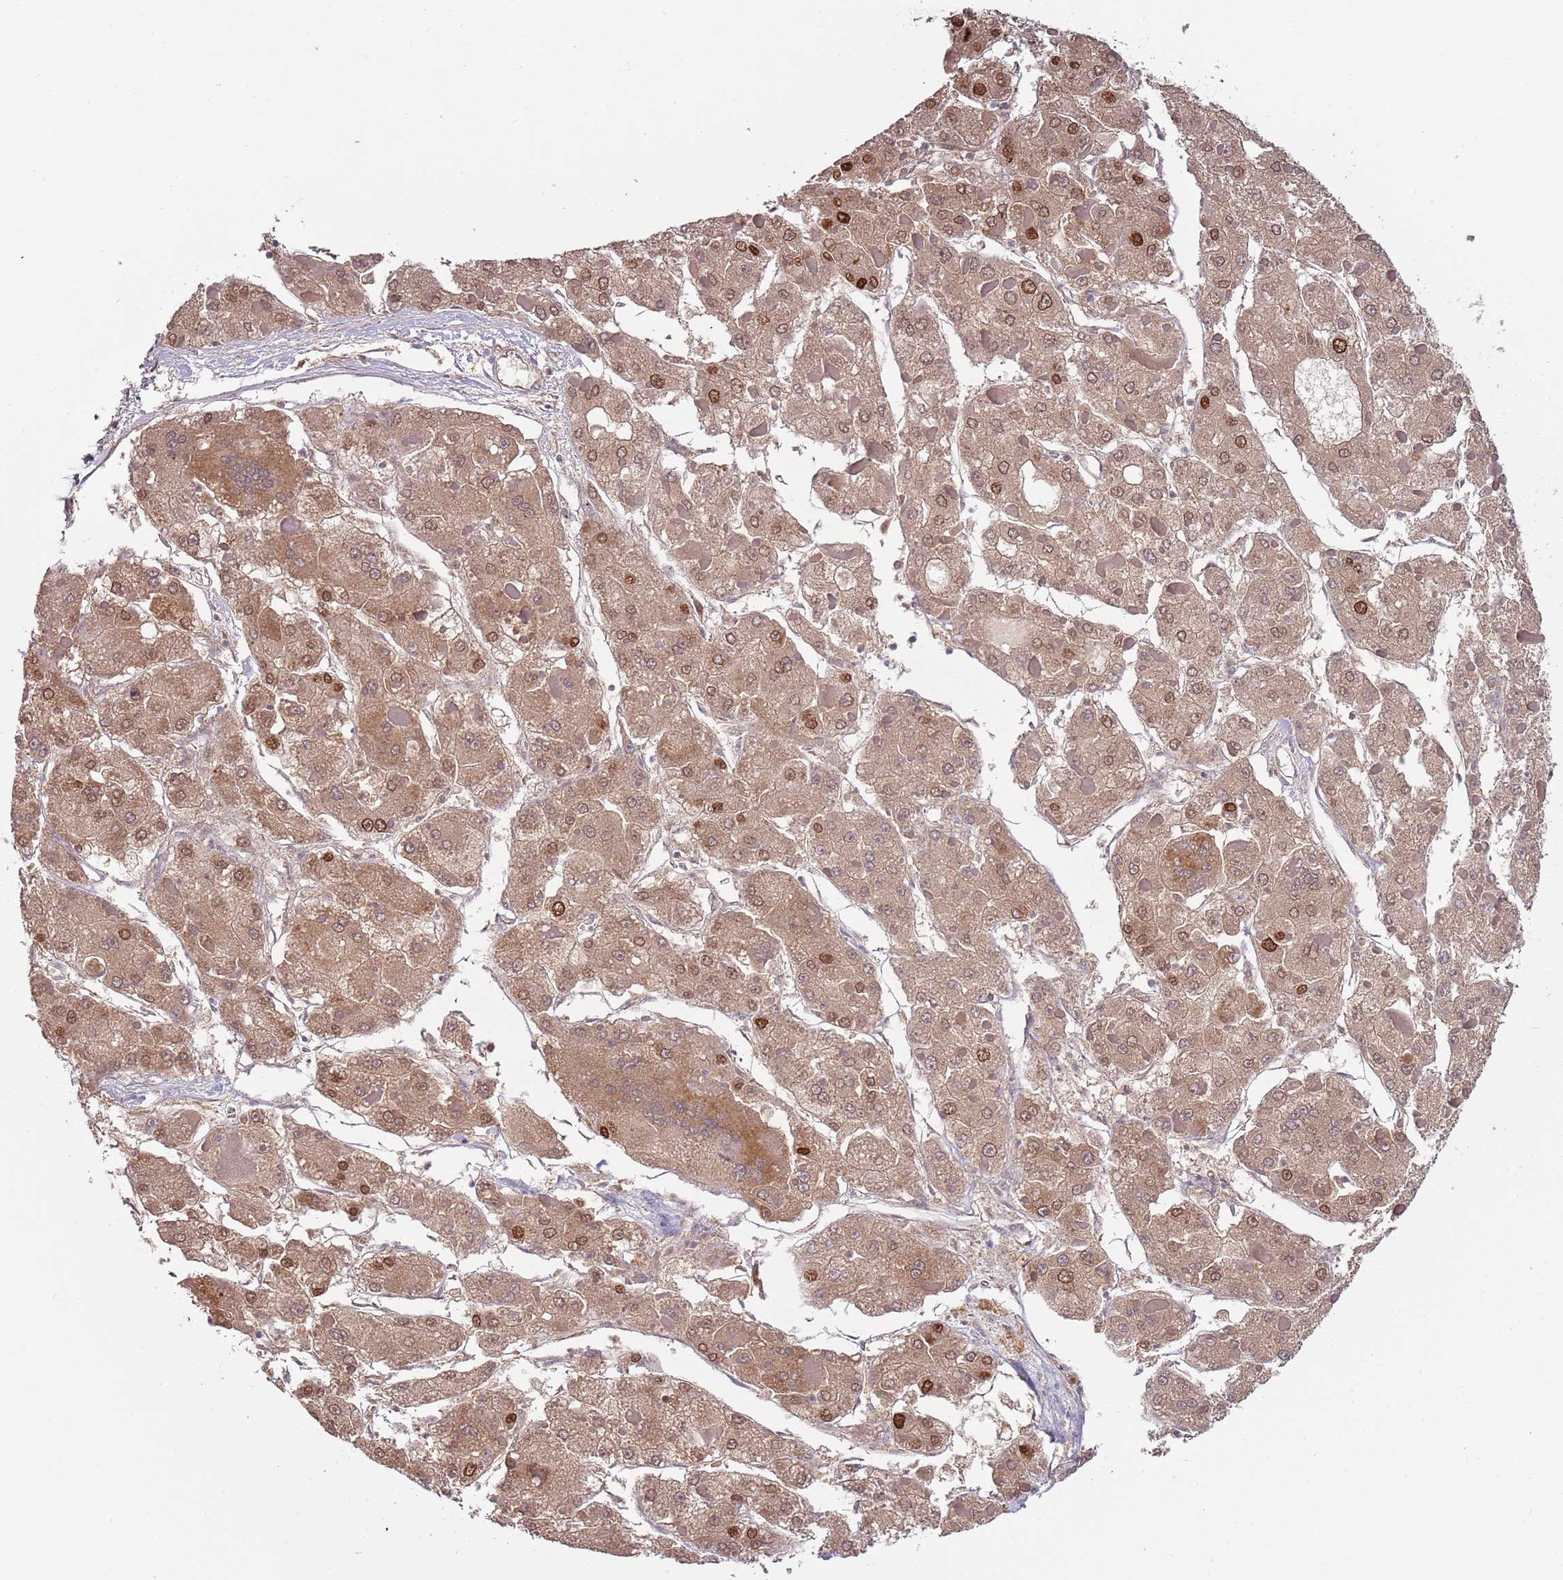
{"staining": {"intensity": "moderate", "quantity": ">75%", "location": "cytoplasmic/membranous,nuclear"}, "tissue": "liver cancer", "cell_type": "Tumor cells", "image_type": "cancer", "snomed": [{"axis": "morphology", "description": "Carcinoma, Hepatocellular, NOS"}, {"axis": "topography", "description": "Liver"}], "caption": "Tumor cells exhibit moderate cytoplasmic/membranous and nuclear positivity in about >75% of cells in liver hepatocellular carcinoma.", "gene": "SYS1", "patient": {"sex": "female", "age": 73}}